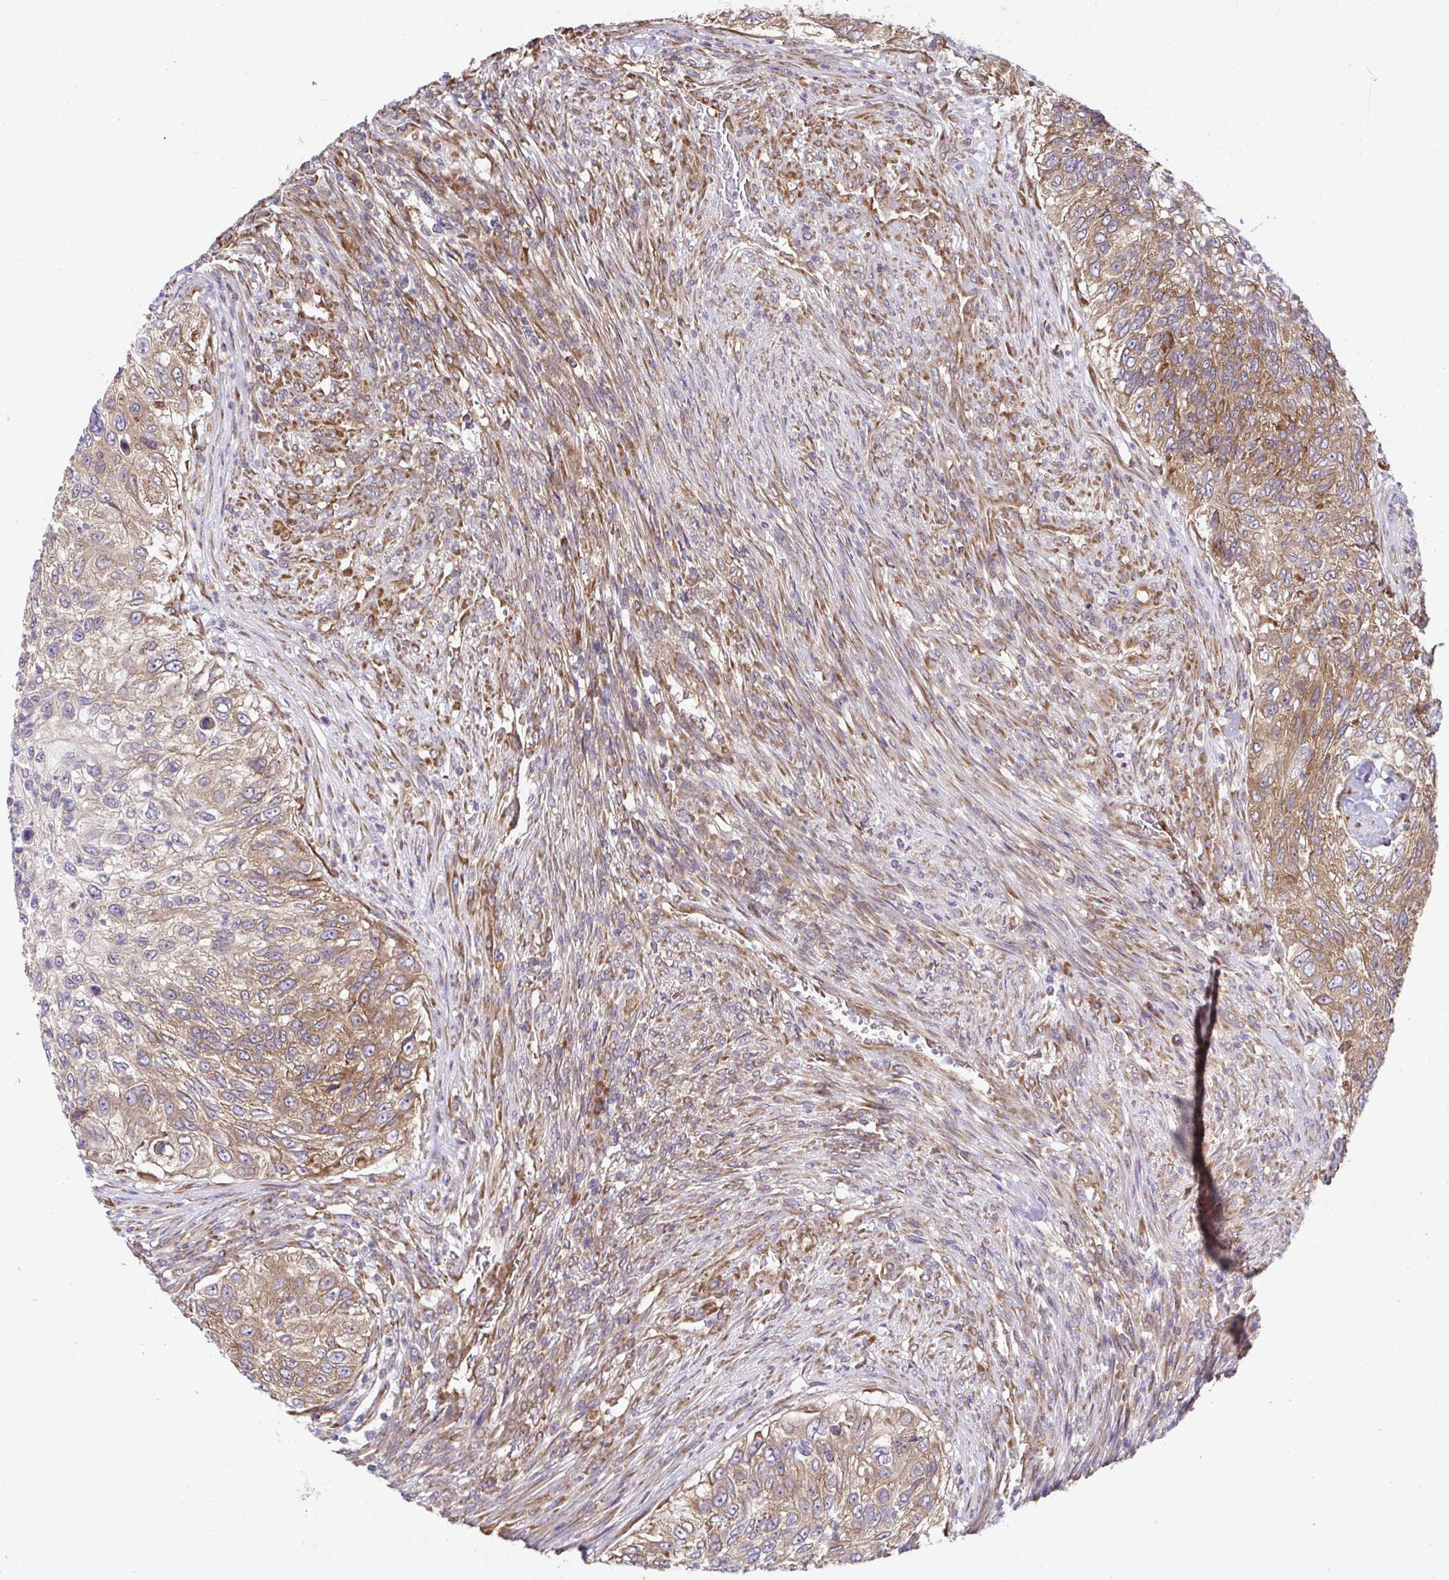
{"staining": {"intensity": "moderate", "quantity": ">75%", "location": "cytoplasmic/membranous"}, "tissue": "urothelial cancer", "cell_type": "Tumor cells", "image_type": "cancer", "snomed": [{"axis": "morphology", "description": "Urothelial carcinoma, High grade"}, {"axis": "topography", "description": "Urinary bladder"}], "caption": "Tumor cells show medium levels of moderate cytoplasmic/membranous staining in approximately >75% of cells in urothelial cancer. The staining was performed using DAB (3,3'-diaminobenzidine), with brown indicating positive protein expression. Nuclei are stained blue with hematoxylin.", "gene": "RPS7", "patient": {"sex": "female", "age": 60}}